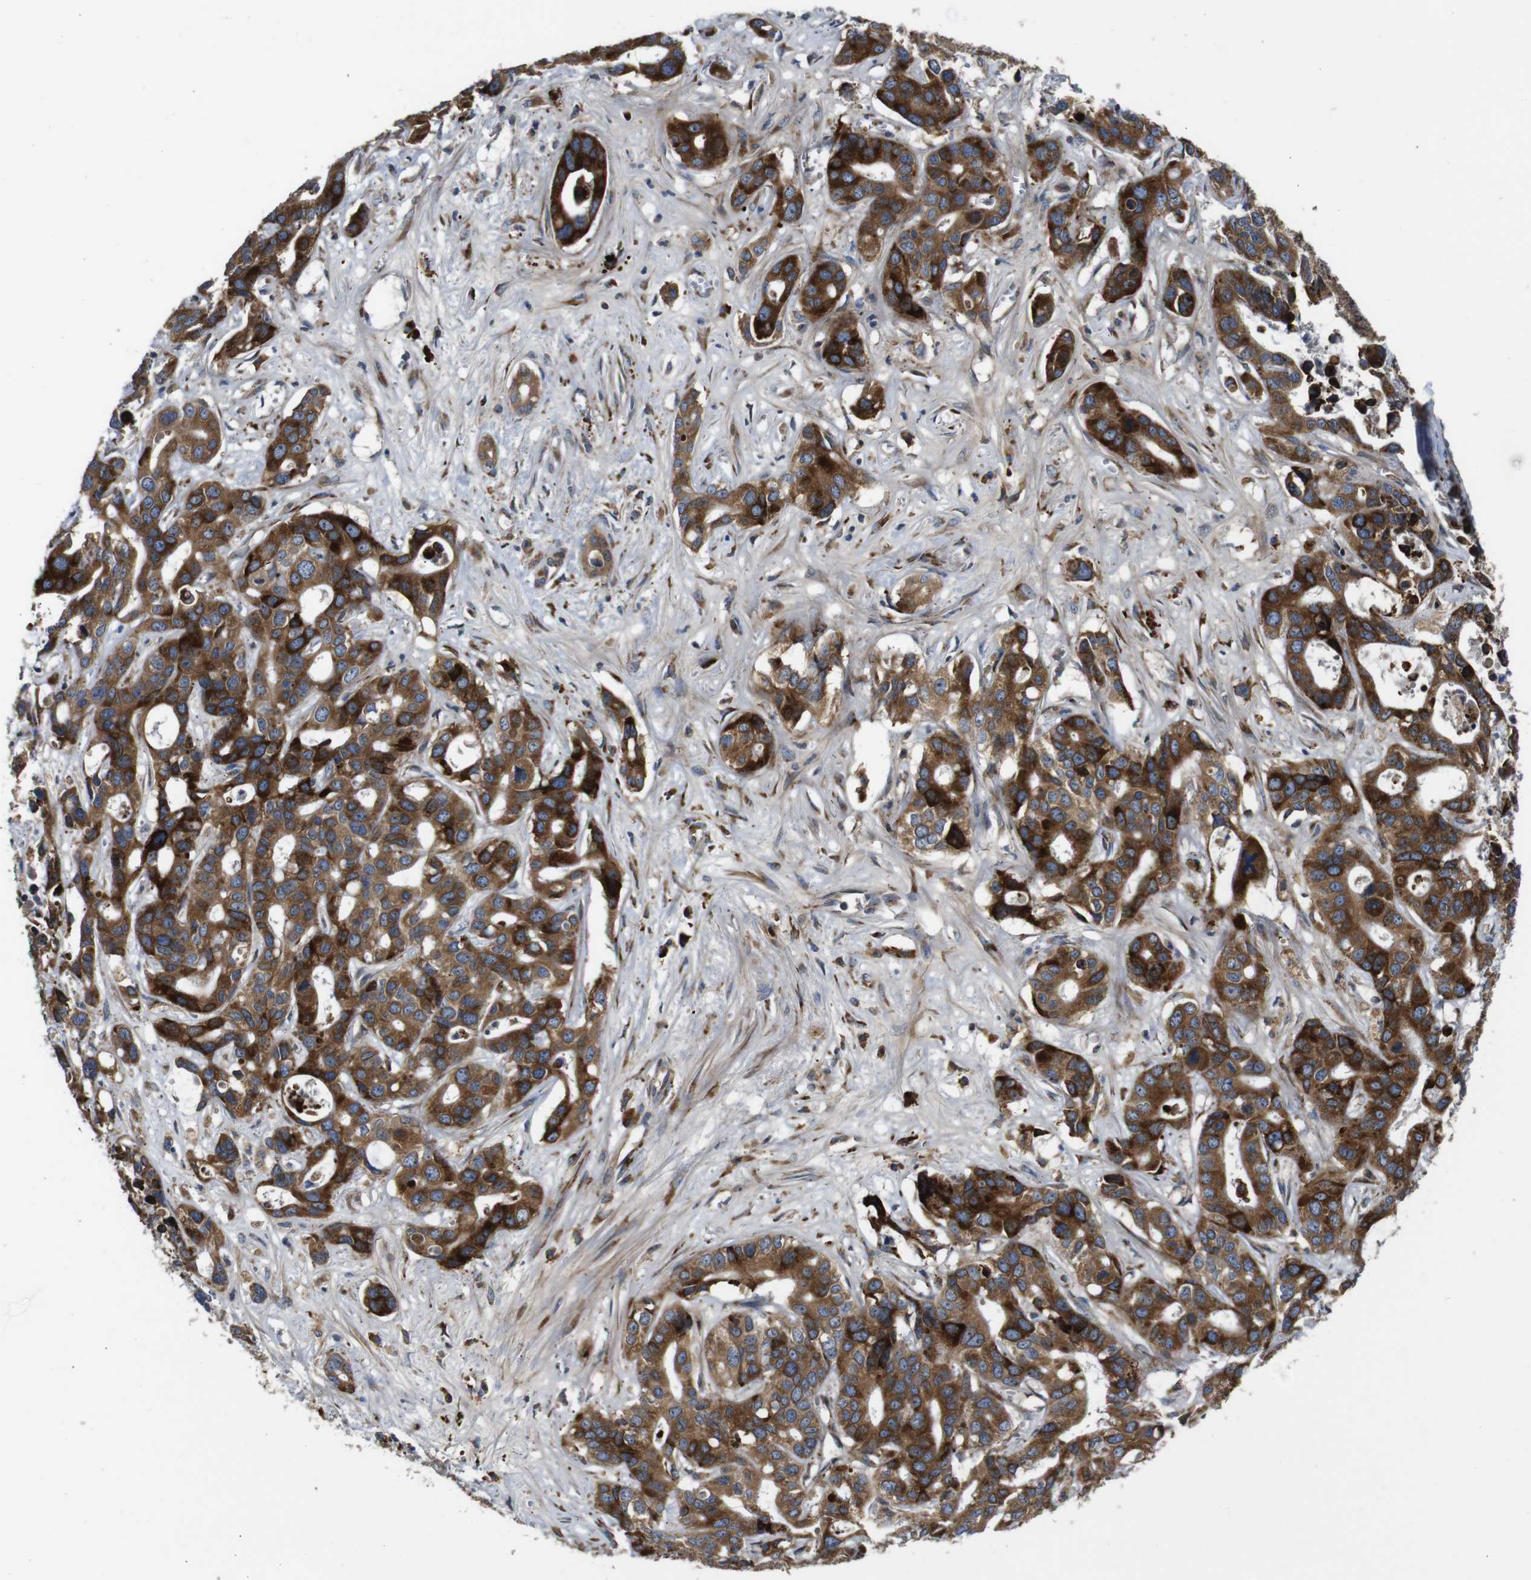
{"staining": {"intensity": "strong", "quantity": ">75%", "location": "cytoplasmic/membranous"}, "tissue": "liver cancer", "cell_type": "Tumor cells", "image_type": "cancer", "snomed": [{"axis": "morphology", "description": "Cholangiocarcinoma"}, {"axis": "topography", "description": "Liver"}], "caption": "Cholangiocarcinoma (liver) was stained to show a protein in brown. There is high levels of strong cytoplasmic/membranous positivity in approximately >75% of tumor cells.", "gene": "UBE2G2", "patient": {"sex": "female", "age": 65}}